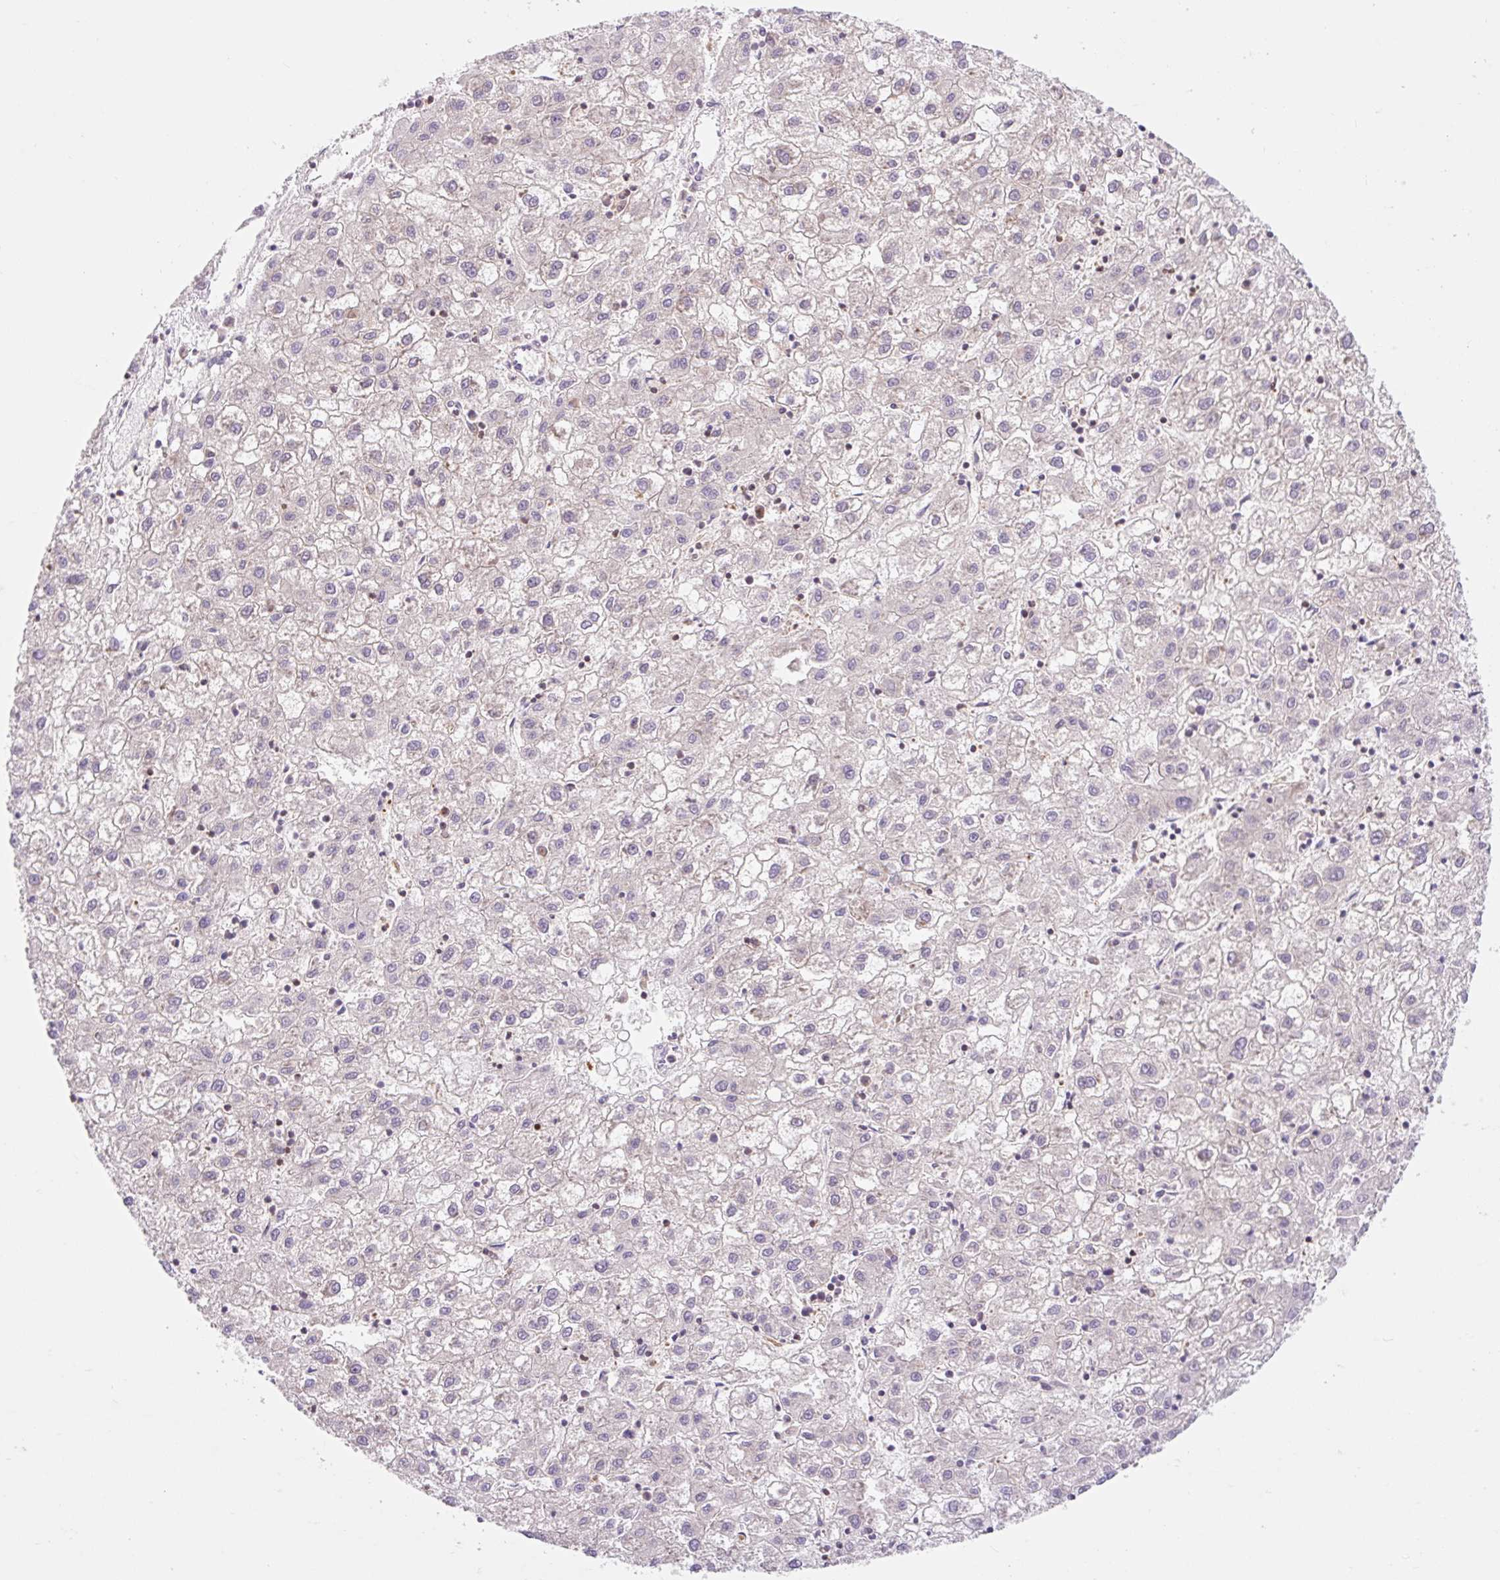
{"staining": {"intensity": "negative", "quantity": "none", "location": "none"}, "tissue": "liver cancer", "cell_type": "Tumor cells", "image_type": "cancer", "snomed": [{"axis": "morphology", "description": "Carcinoma, Hepatocellular, NOS"}, {"axis": "topography", "description": "Liver"}], "caption": "Image shows no protein staining in tumor cells of liver cancer tissue. (Immunohistochemistry, brightfield microscopy, high magnification).", "gene": "VPS4A", "patient": {"sex": "male", "age": 72}}